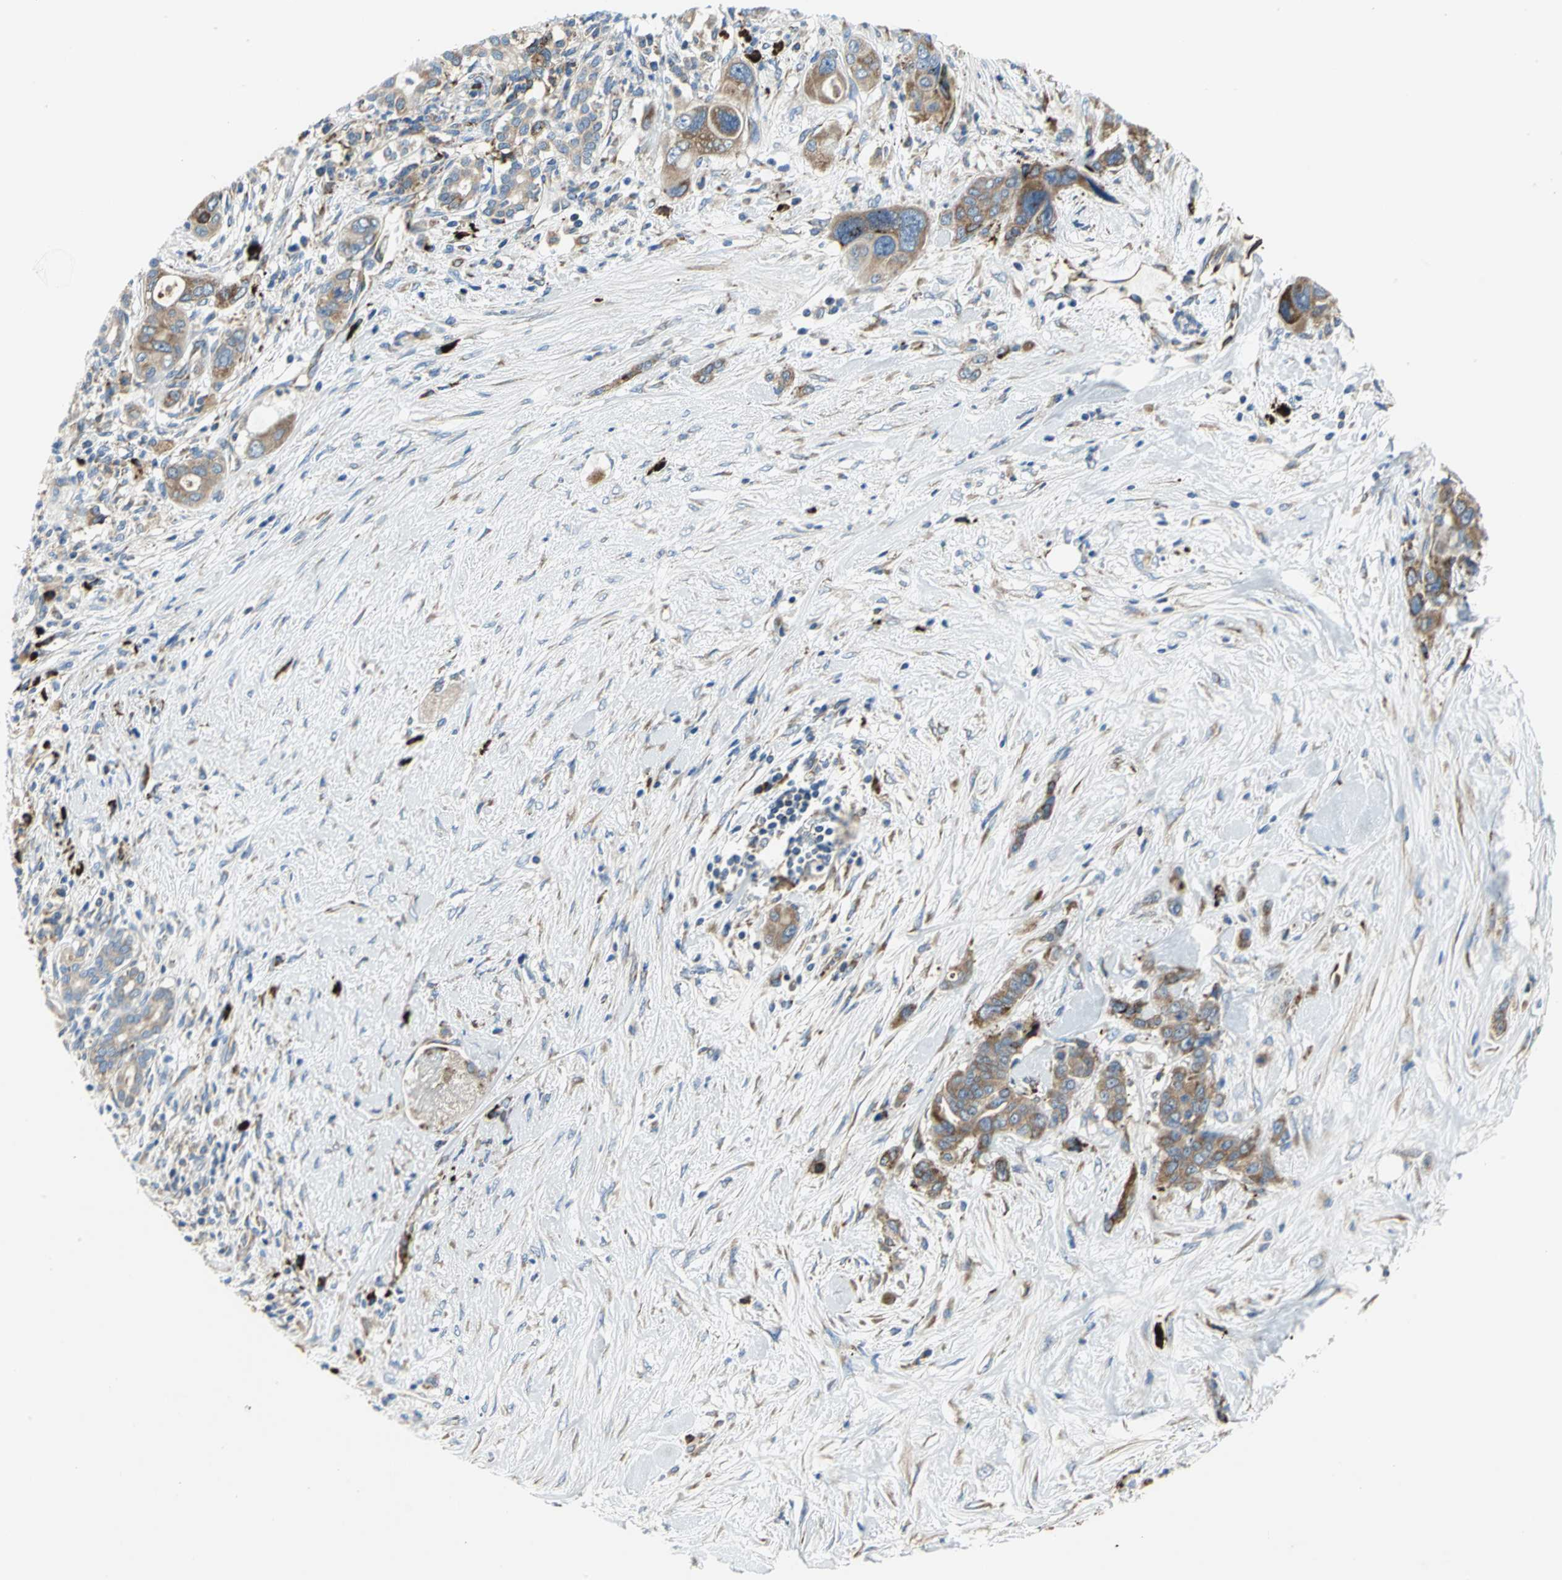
{"staining": {"intensity": "strong", "quantity": ">75%", "location": "cytoplasmic/membranous"}, "tissue": "pancreatic cancer", "cell_type": "Tumor cells", "image_type": "cancer", "snomed": [{"axis": "morphology", "description": "Adenocarcinoma, NOS"}, {"axis": "topography", "description": "Pancreas"}], "caption": "Immunohistochemical staining of pancreatic cancer demonstrates strong cytoplasmic/membranous protein positivity in about >75% of tumor cells.", "gene": "TULP4", "patient": {"sex": "male", "age": 46}}